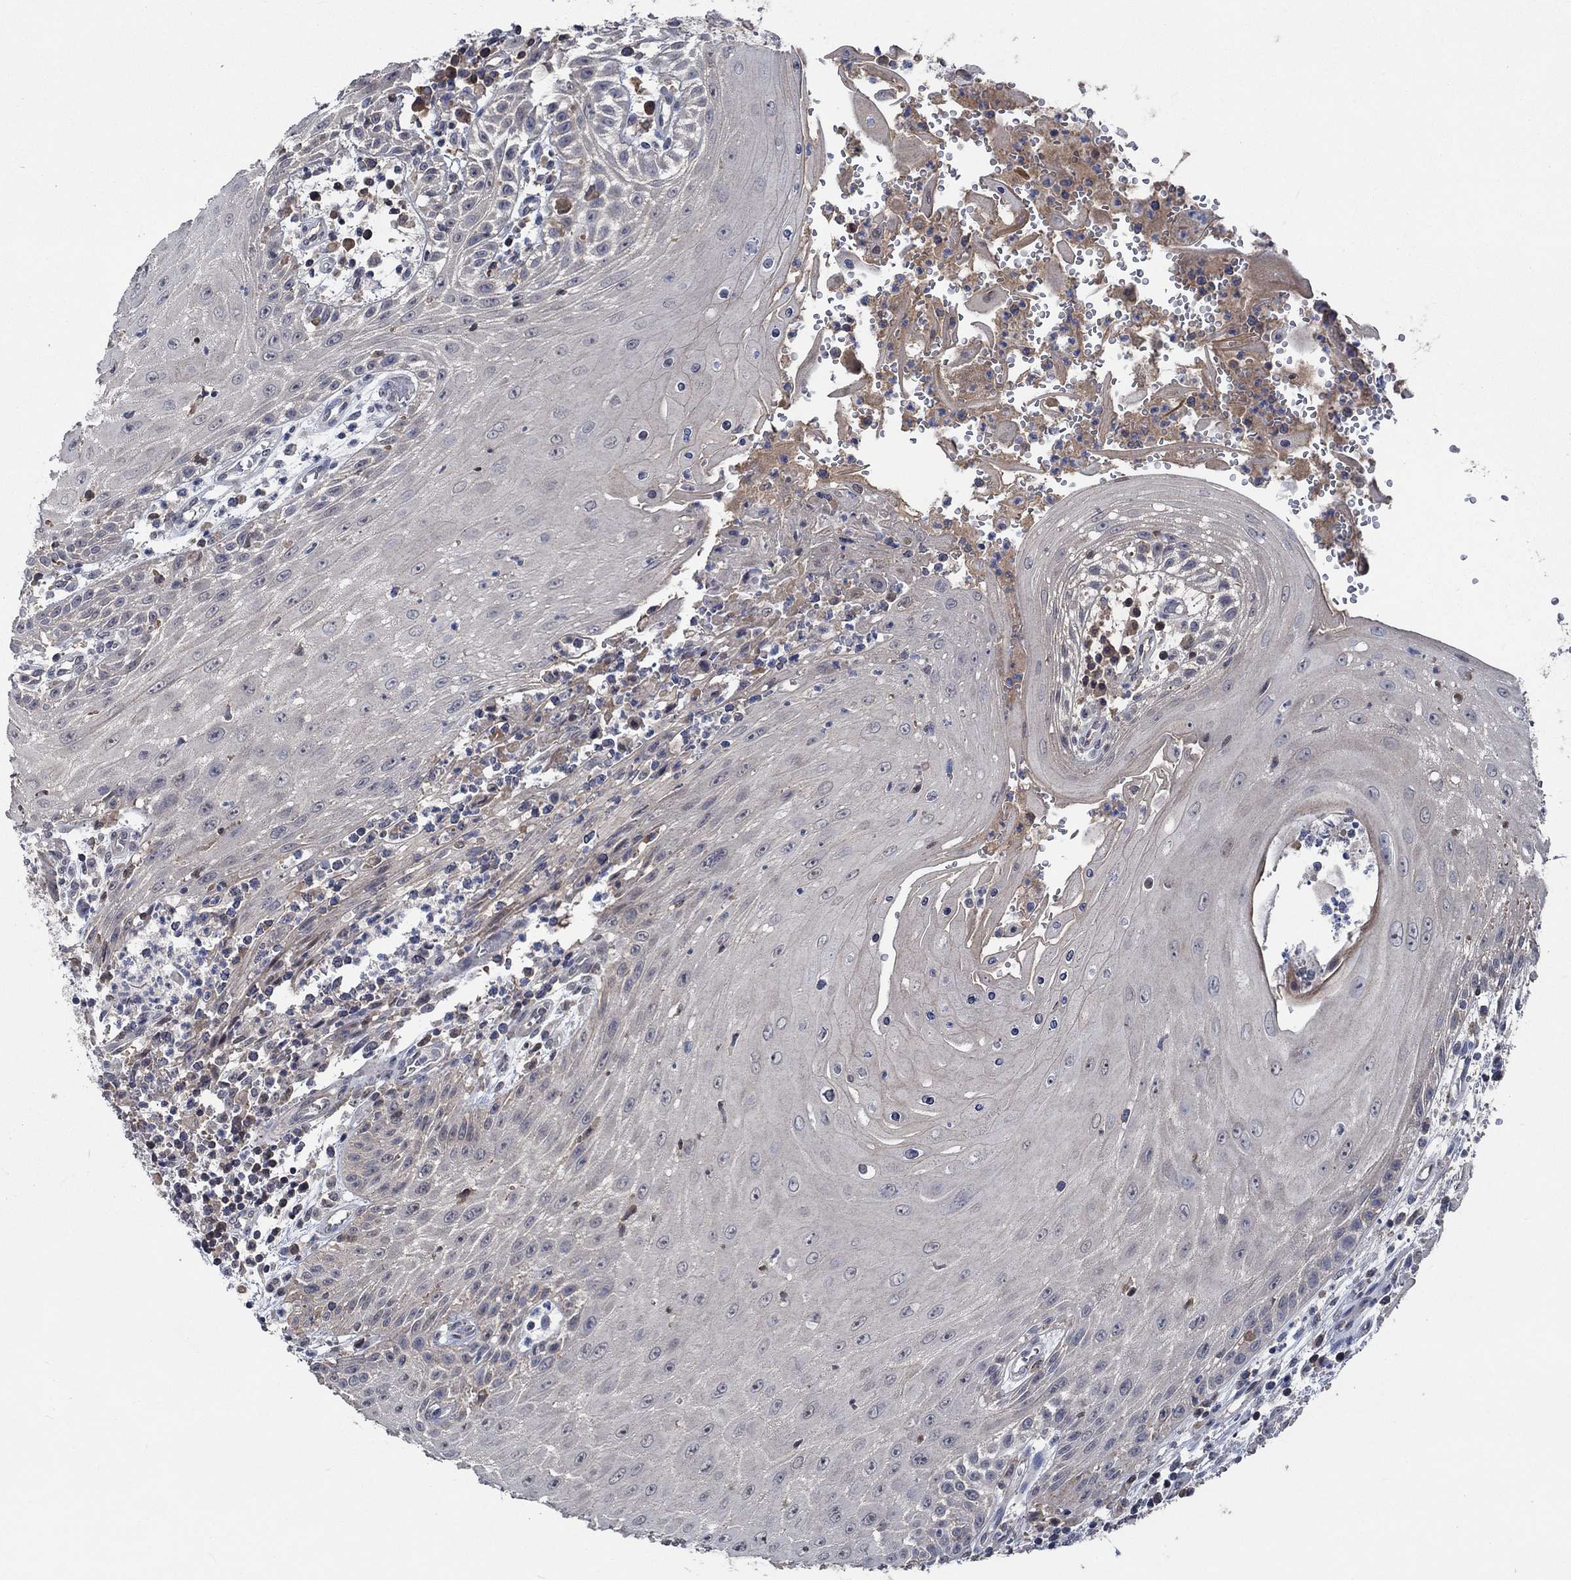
{"staining": {"intensity": "negative", "quantity": "none", "location": "none"}, "tissue": "head and neck cancer", "cell_type": "Tumor cells", "image_type": "cancer", "snomed": [{"axis": "morphology", "description": "Squamous cell carcinoma, NOS"}, {"axis": "topography", "description": "Oral tissue"}, {"axis": "topography", "description": "Head-Neck"}], "caption": "An immunohistochemistry micrograph of squamous cell carcinoma (head and neck) is shown. There is no staining in tumor cells of squamous cell carcinoma (head and neck).", "gene": "OBSCN", "patient": {"sex": "male", "age": 58}}